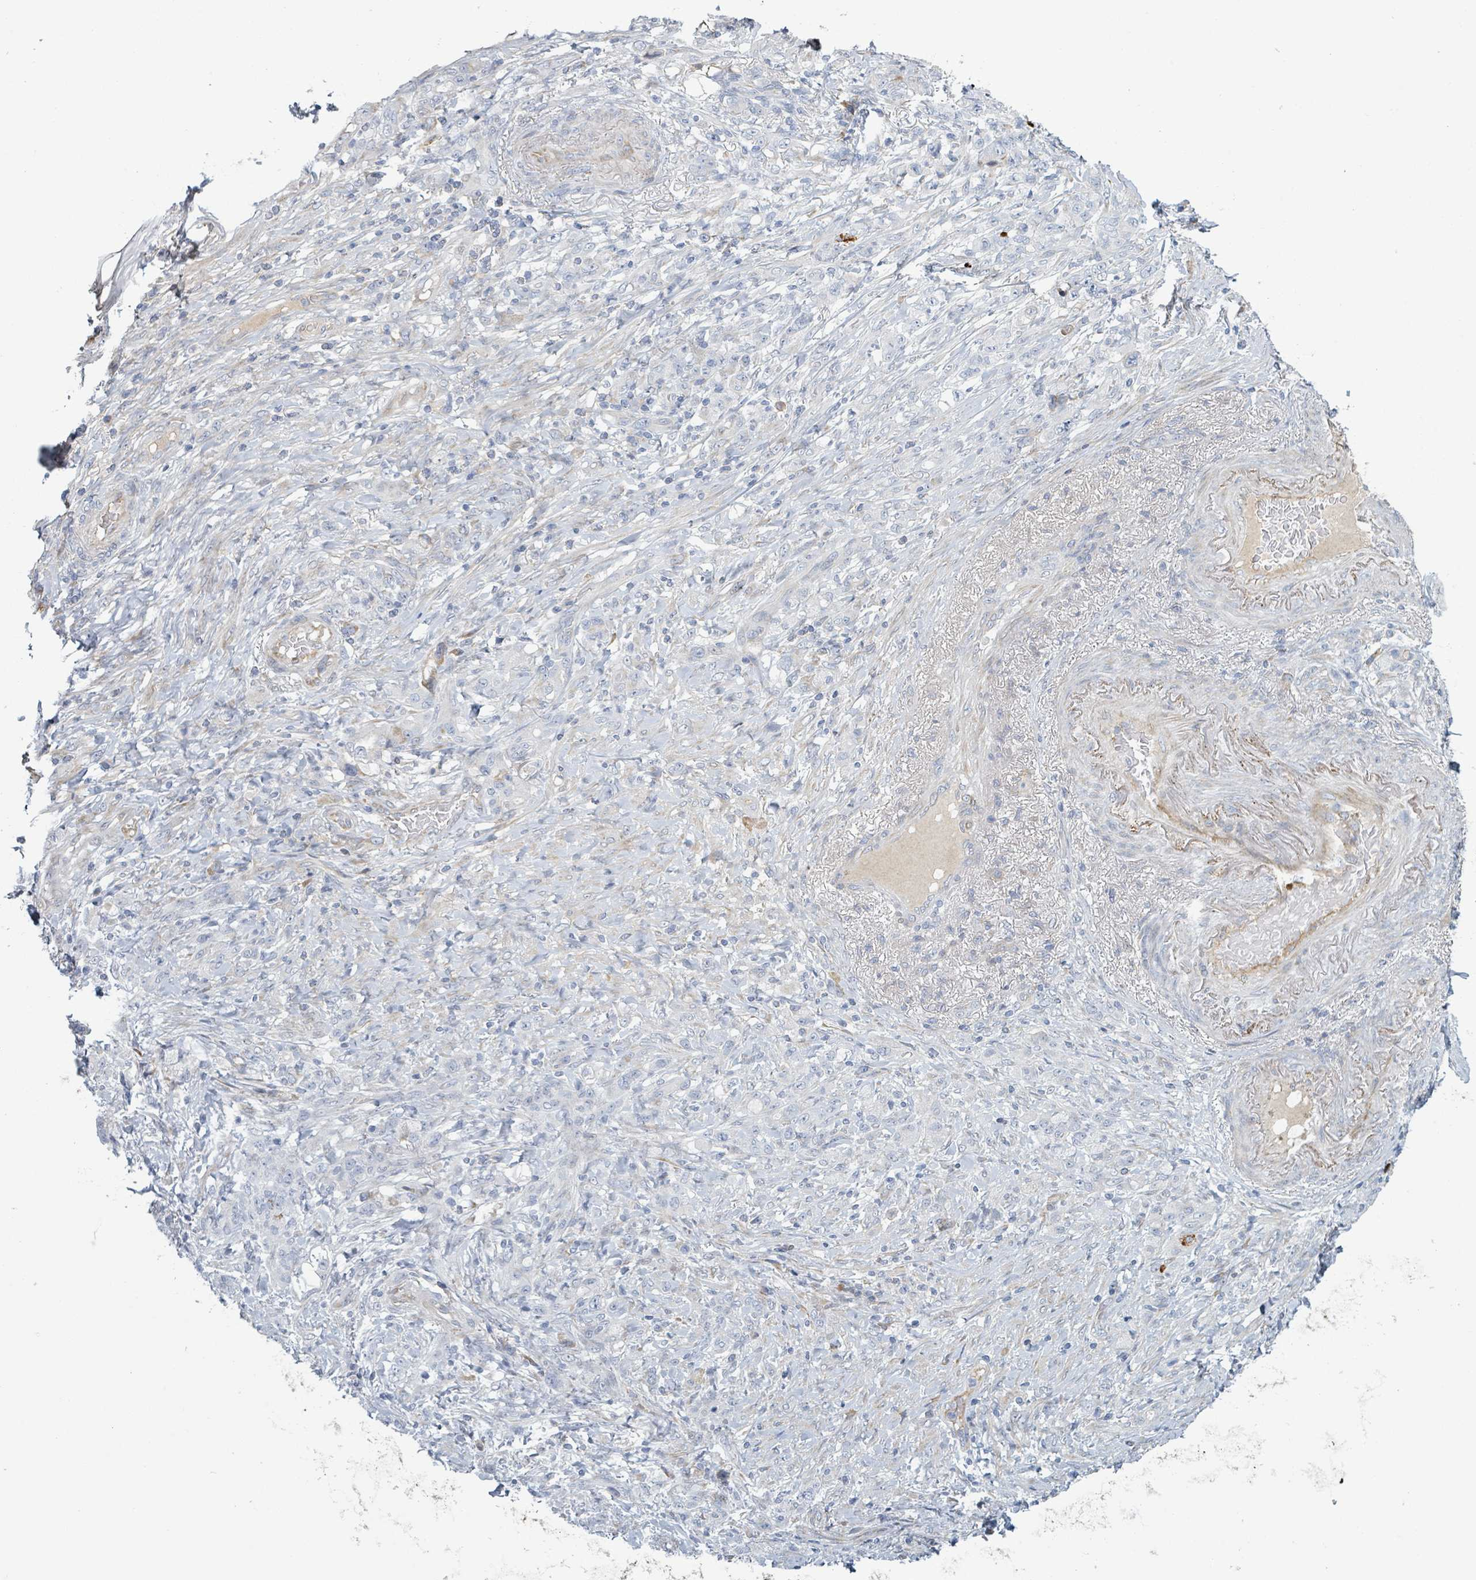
{"staining": {"intensity": "negative", "quantity": "none", "location": "none"}, "tissue": "stomach cancer", "cell_type": "Tumor cells", "image_type": "cancer", "snomed": [{"axis": "morphology", "description": "Adenocarcinoma, NOS"}, {"axis": "topography", "description": "Stomach"}], "caption": "Tumor cells show no significant staining in stomach adenocarcinoma. (DAB (3,3'-diaminobenzidine) immunohistochemistry with hematoxylin counter stain).", "gene": "RAB33B", "patient": {"sex": "female", "age": 79}}